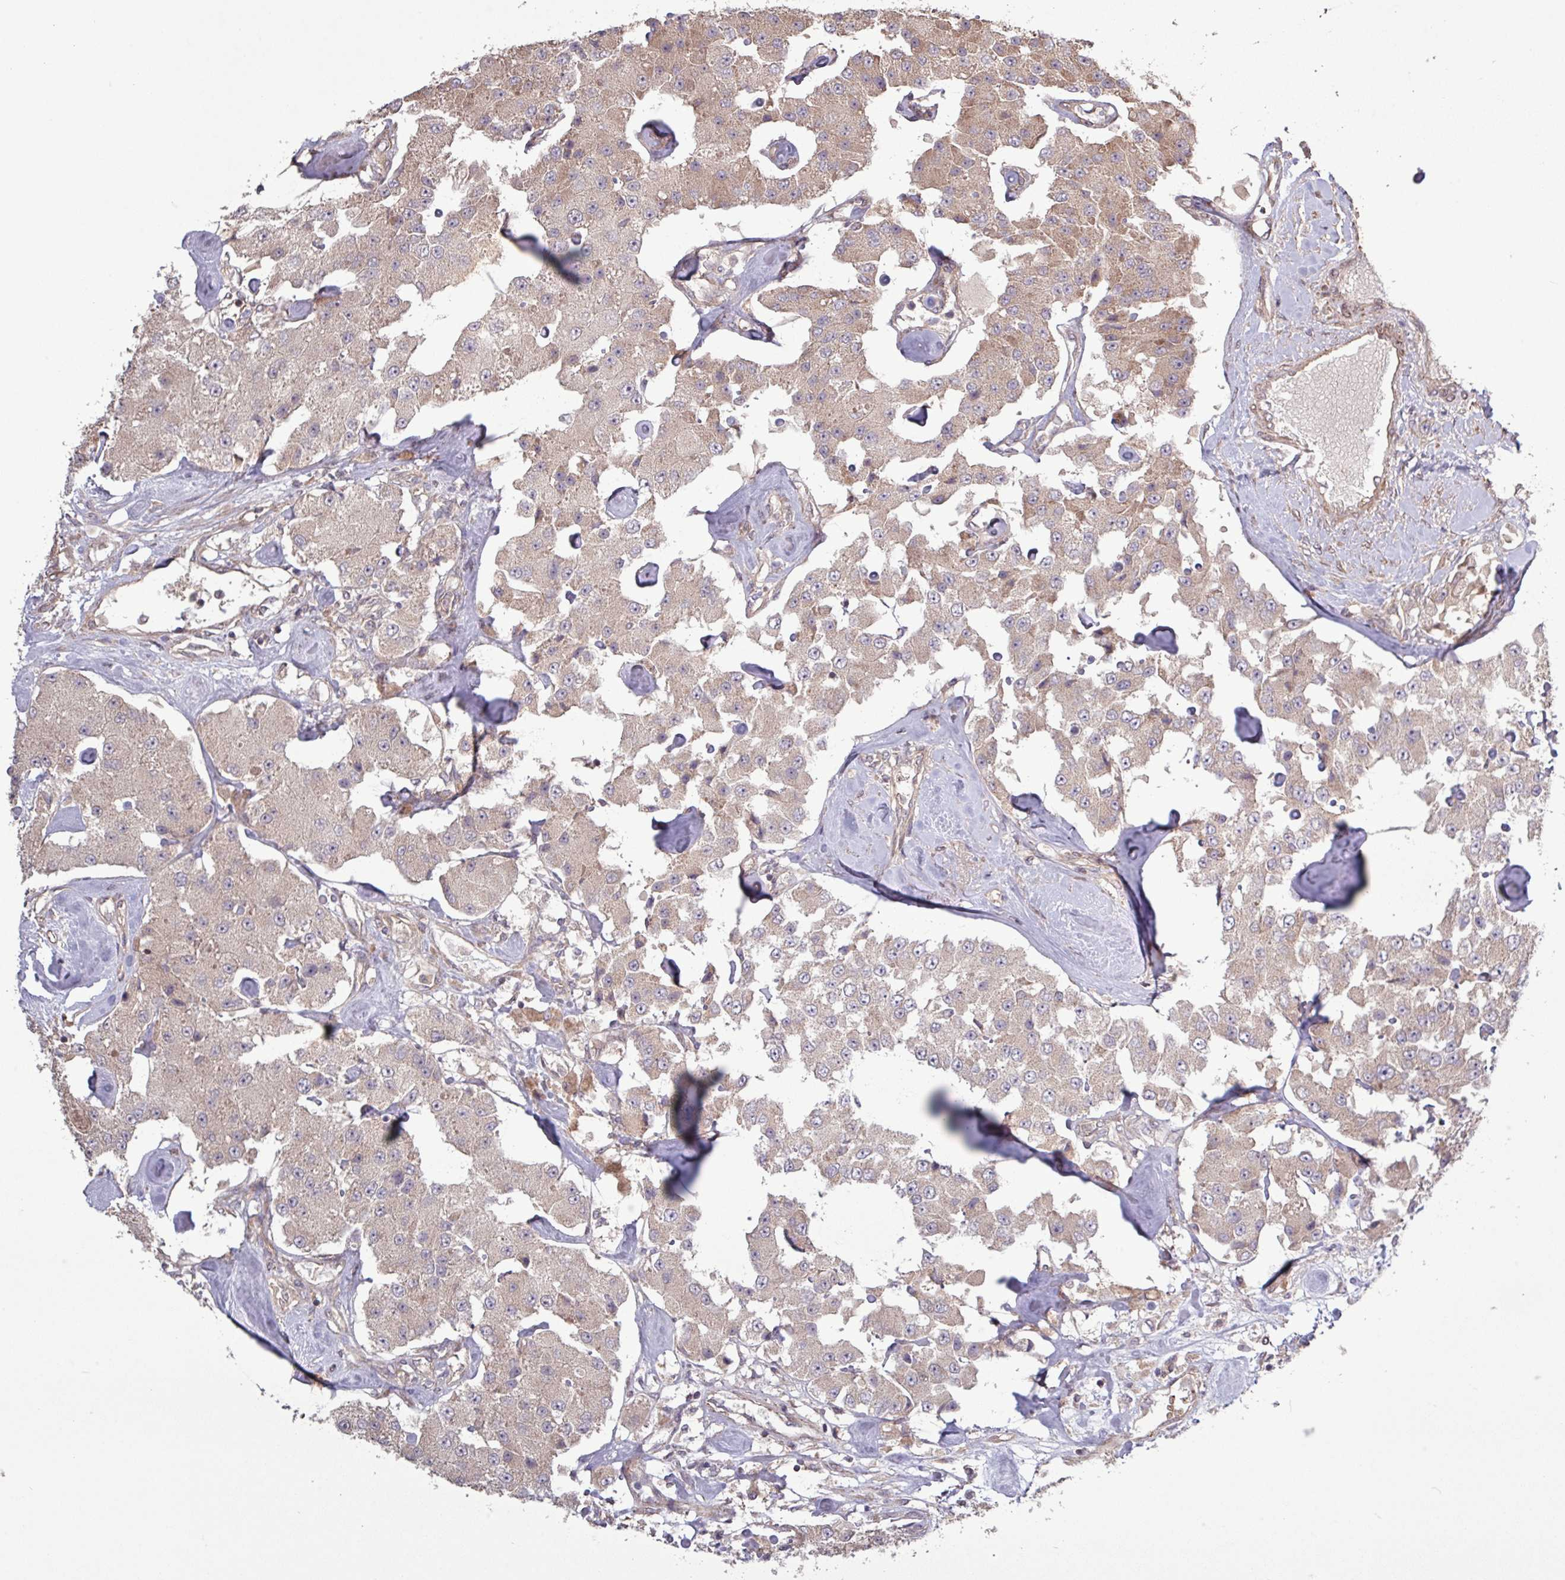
{"staining": {"intensity": "weak", "quantity": ">75%", "location": "cytoplasmic/membranous"}, "tissue": "carcinoid", "cell_type": "Tumor cells", "image_type": "cancer", "snomed": [{"axis": "morphology", "description": "Carcinoid, malignant, NOS"}, {"axis": "topography", "description": "Pancreas"}], "caption": "There is low levels of weak cytoplasmic/membranous staining in tumor cells of carcinoid, as demonstrated by immunohistochemical staining (brown color).", "gene": "TRABD2A", "patient": {"sex": "male", "age": 41}}